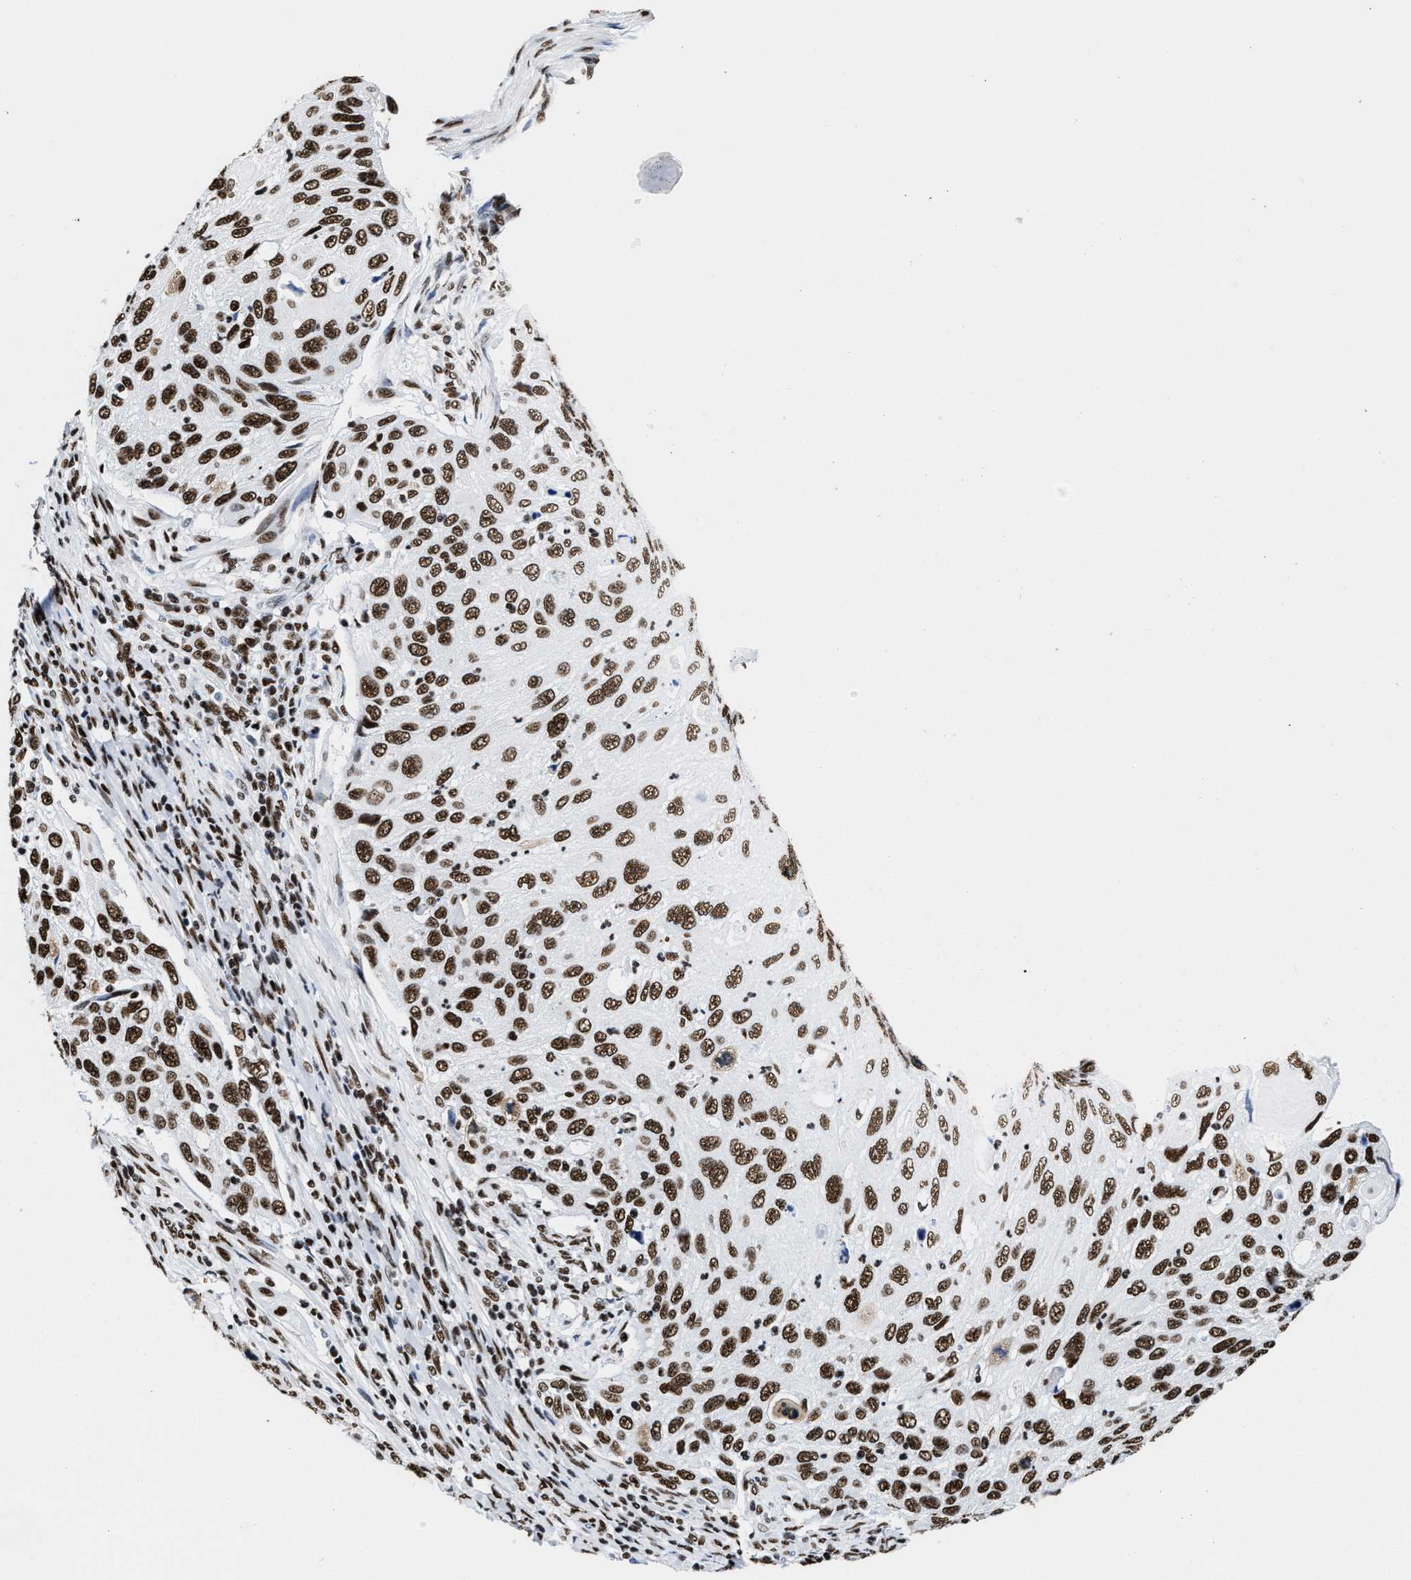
{"staining": {"intensity": "strong", "quantity": ">75%", "location": "nuclear"}, "tissue": "cervical cancer", "cell_type": "Tumor cells", "image_type": "cancer", "snomed": [{"axis": "morphology", "description": "Squamous cell carcinoma, NOS"}, {"axis": "topography", "description": "Cervix"}], "caption": "Protein expression analysis of cervical cancer shows strong nuclear staining in about >75% of tumor cells.", "gene": "SMARCC2", "patient": {"sex": "female", "age": 70}}